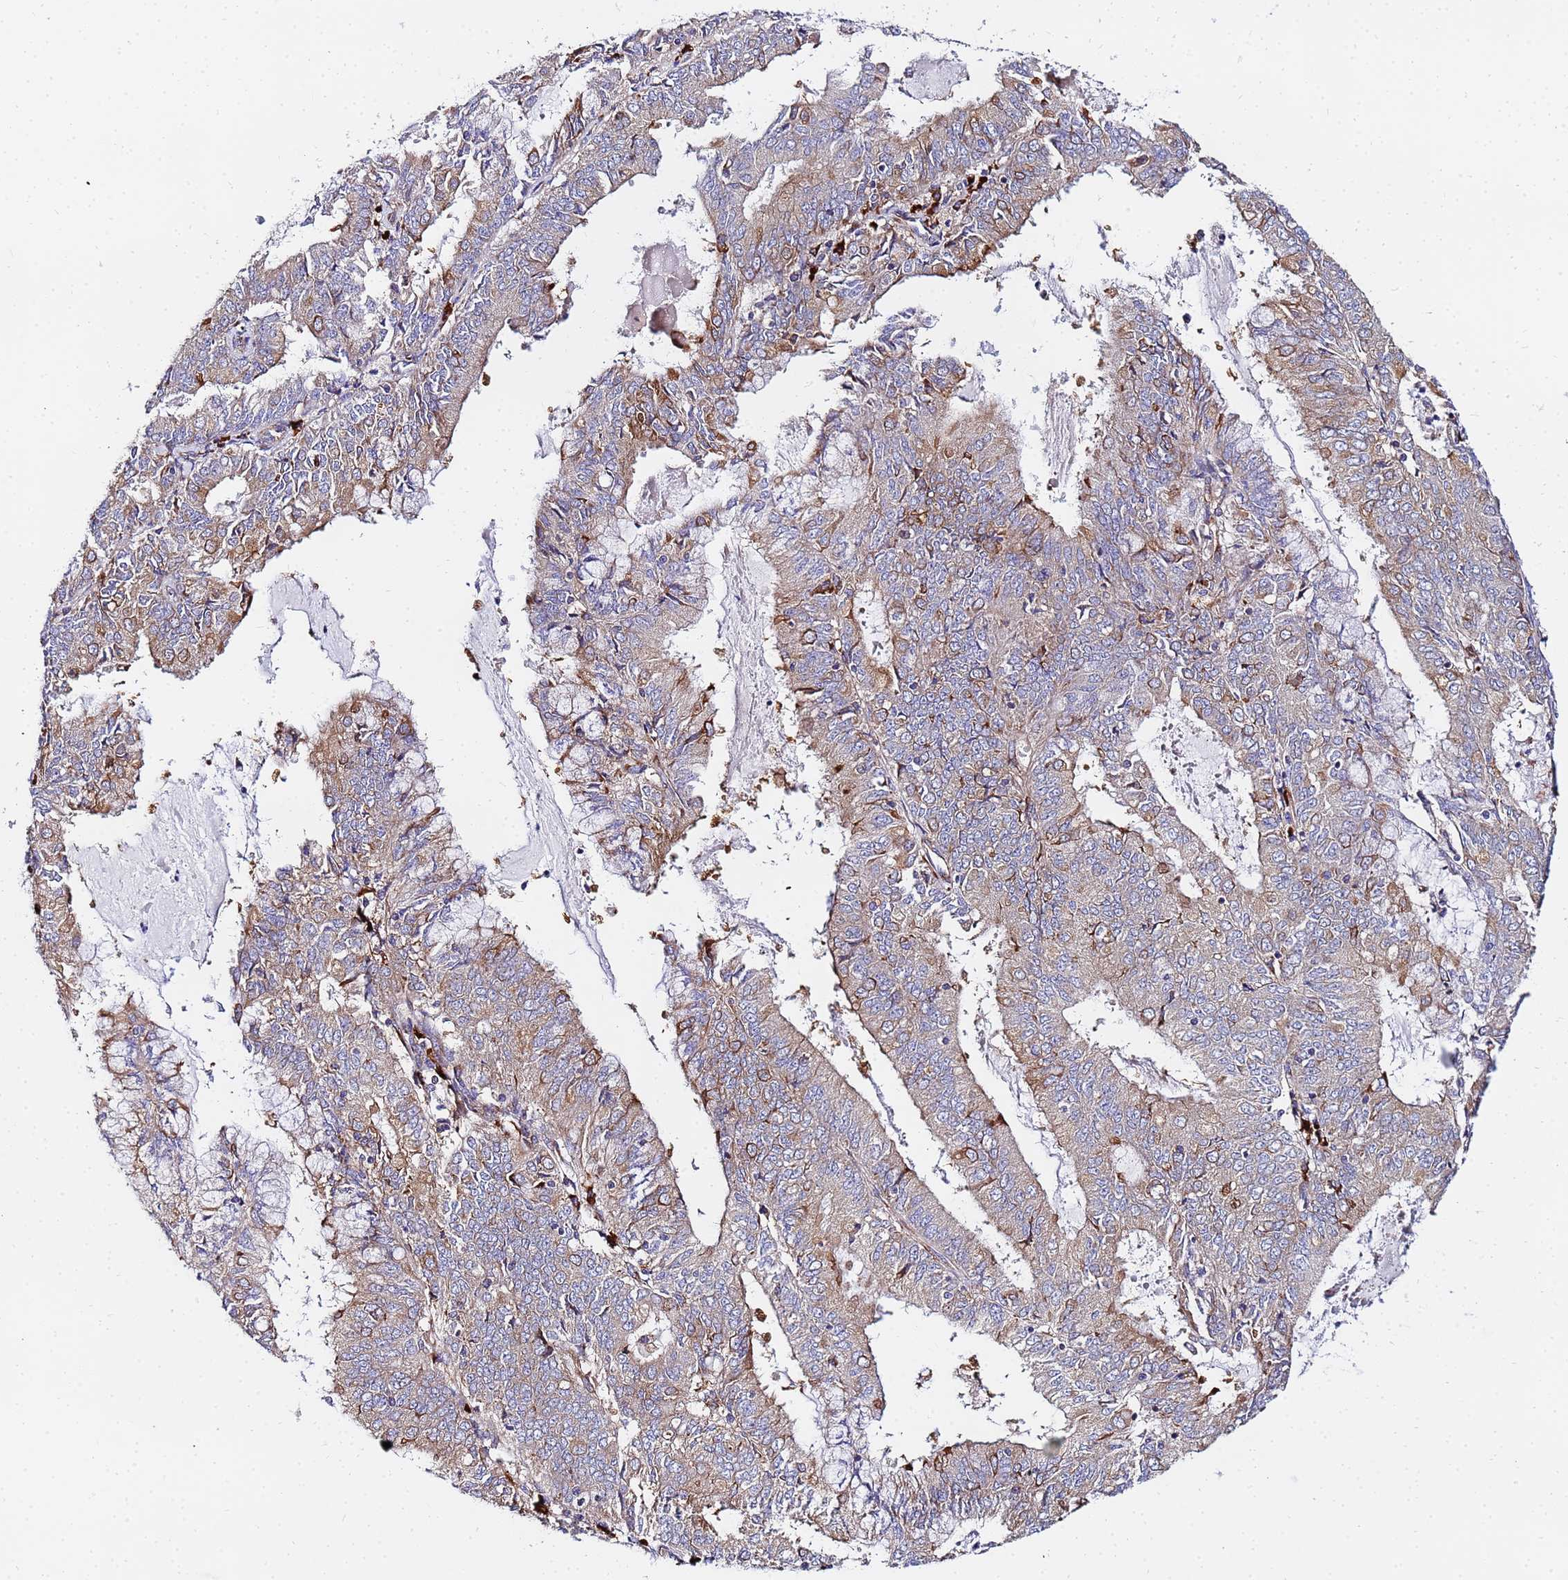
{"staining": {"intensity": "moderate", "quantity": "<25%", "location": "cytoplasmic/membranous"}, "tissue": "endometrial cancer", "cell_type": "Tumor cells", "image_type": "cancer", "snomed": [{"axis": "morphology", "description": "Adenocarcinoma, NOS"}, {"axis": "topography", "description": "Endometrium"}], "caption": "This is a histology image of immunohistochemistry (IHC) staining of endometrial cancer (adenocarcinoma), which shows moderate positivity in the cytoplasmic/membranous of tumor cells.", "gene": "POM121", "patient": {"sex": "female", "age": 57}}